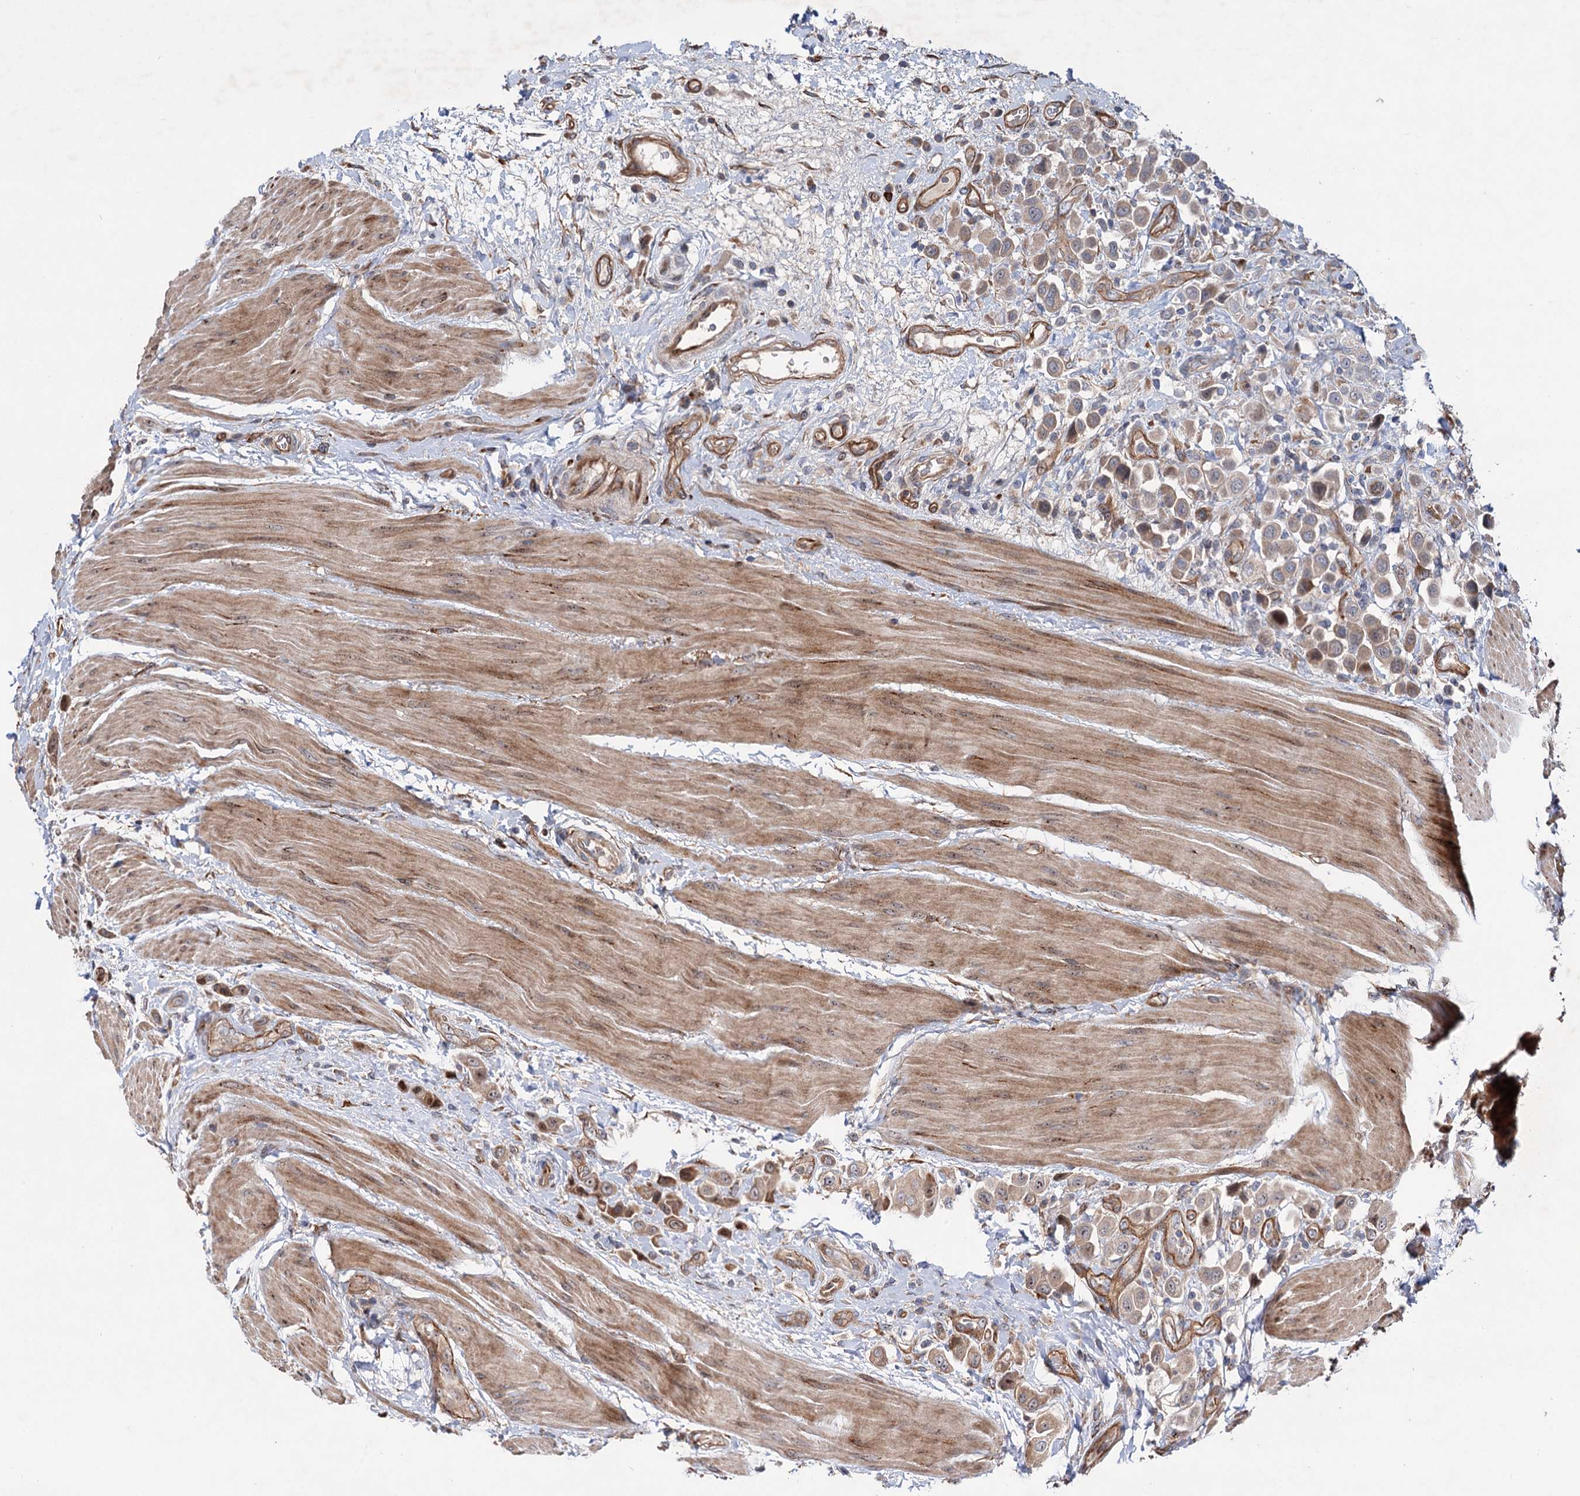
{"staining": {"intensity": "moderate", "quantity": ">75%", "location": "cytoplasmic/membranous,nuclear"}, "tissue": "urothelial cancer", "cell_type": "Tumor cells", "image_type": "cancer", "snomed": [{"axis": "morphology", "description": "Urothelial carcinoma, High grade"}, {"axis": "topography", "description": "Urinary bladder"}], "caption": "Protein expression analysis of human high-grade urothelial carcinoma reveals moderate cytoplasmic/membranous and nuclear expression in about >75% of tumor cells.", "gene": "PTDSS2", "patient": {"sex": "male", "age": 50}}